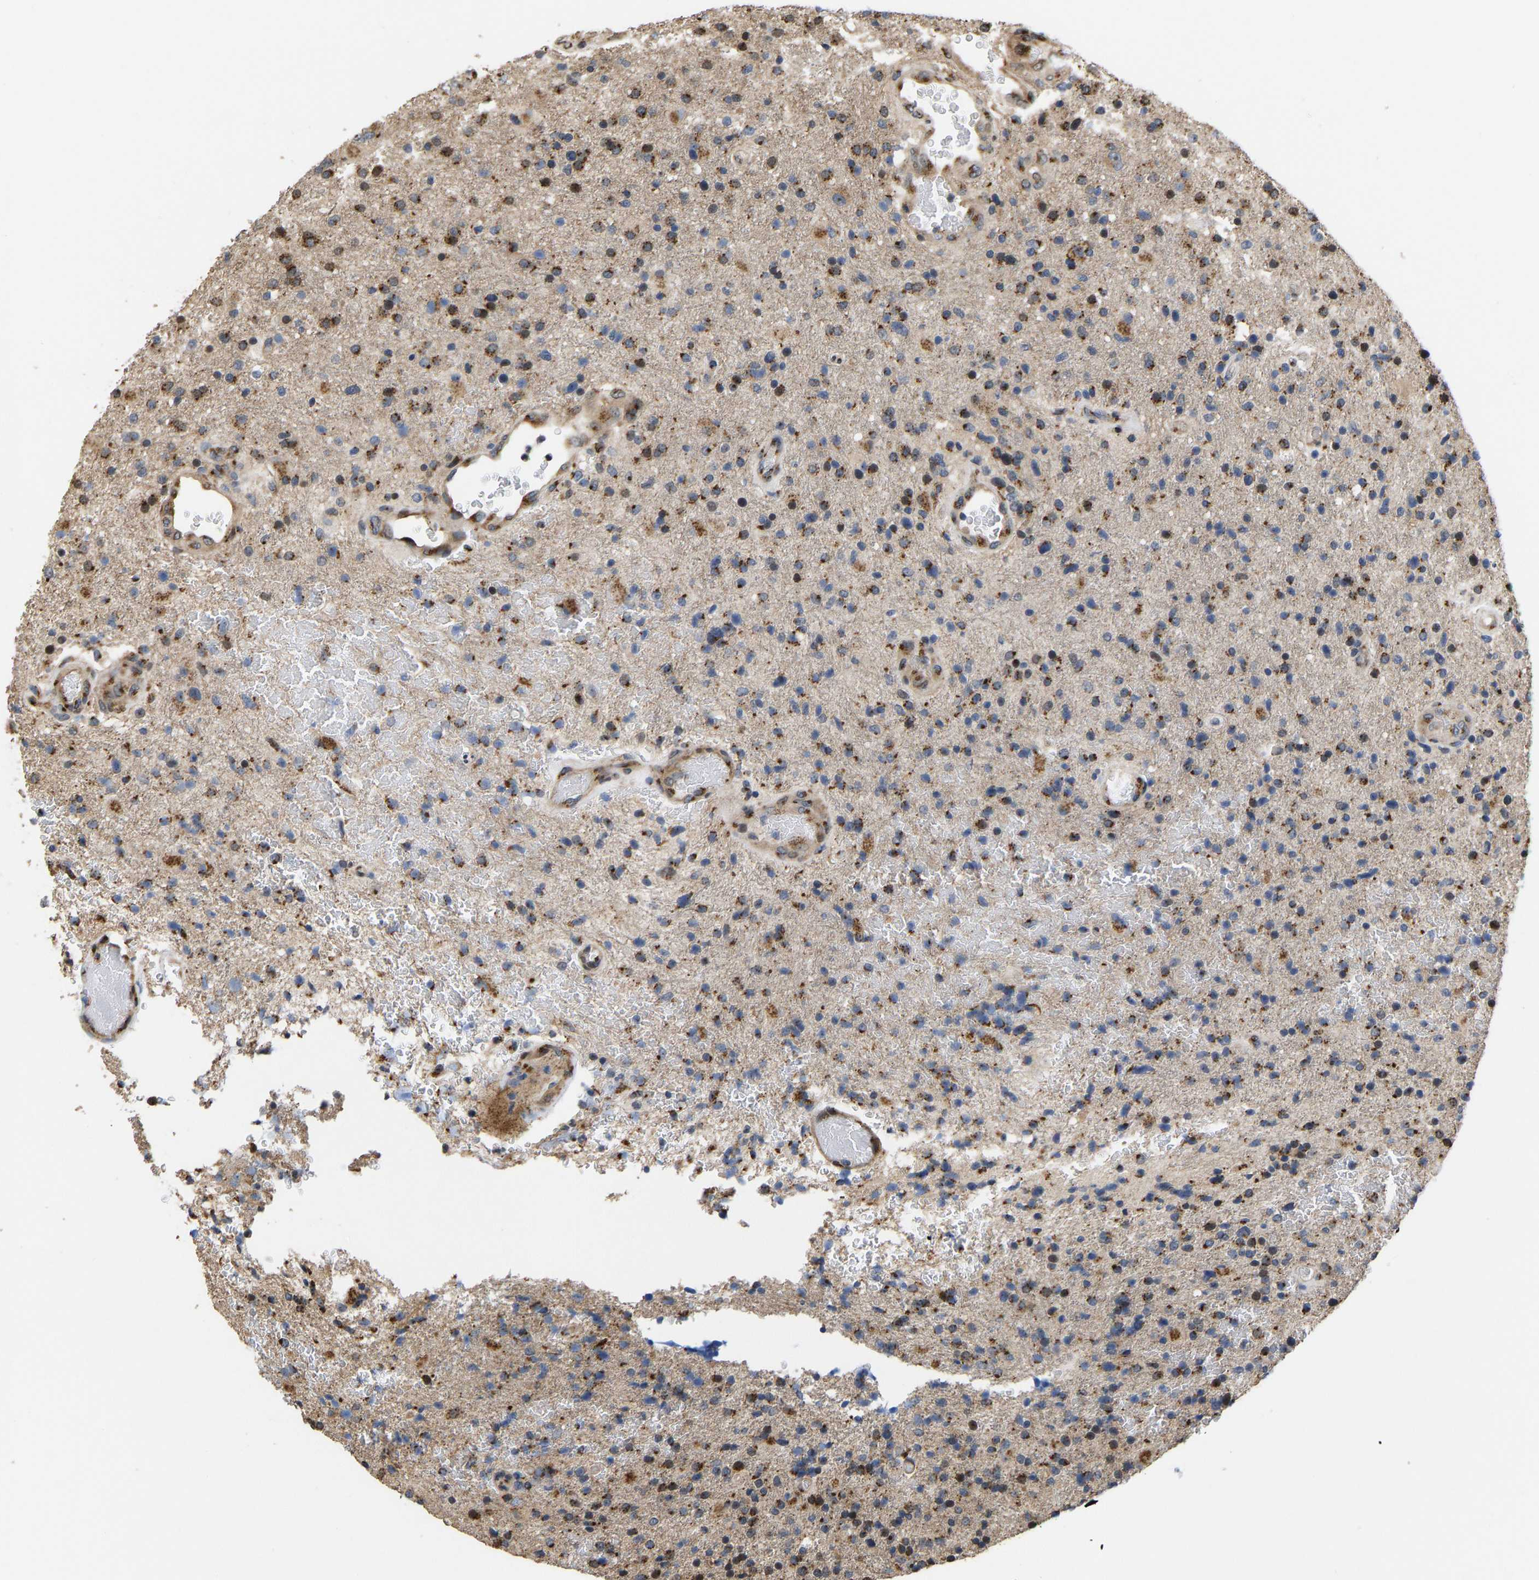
{"staining": {"intensity": "moderate", "quantity": ">75%", "location": "cytoplasmic/membranous"}, "tissue": "glioma", "cell_type": "Tumor cells", "image_type": "cancer", "snomed": [{"axis": "morphology", "description": "Glioma, malignant, High grade"}, {"axis": "topography", "description": "Brain"}], "caption": "Approximately >75% of tumor cells in malignant high-grade glioma display moderate cytoplasmic/membranous protein staining as visualized by brown immunohistochemical staining.", "gene": "YIPF4", "patient": {"sex": "male", "age": 72}}